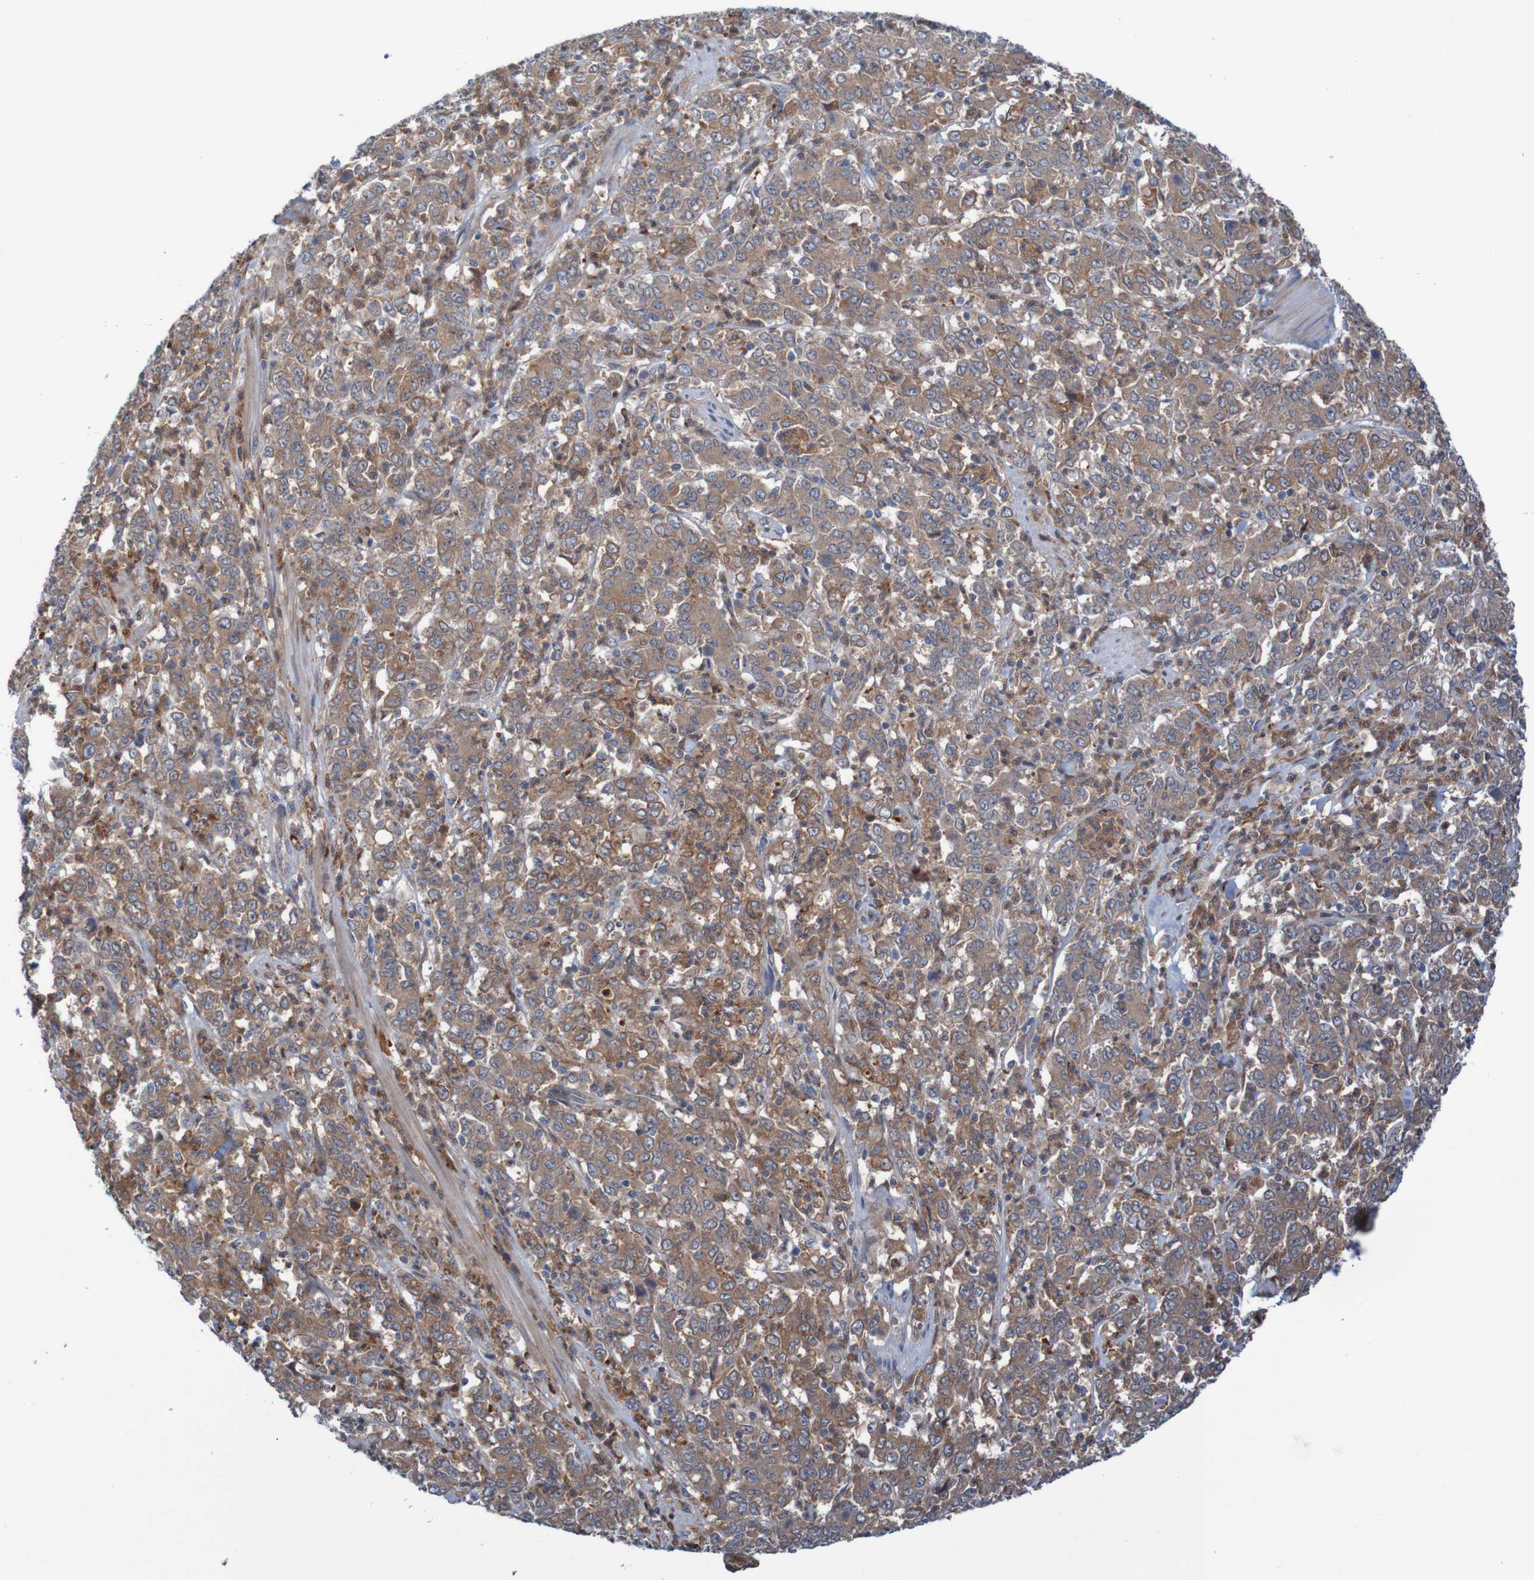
{"staining": {"intensity": "moderate", "quantity": ">75%", "location": "cytoplasmic/membranous"}, "tissue": "stomach cancer", "cell_type": "Tumor cells", "image_type": "cancer", "snomed": [{"axis": "morphology", "description": "Adenocarcinoma, NOS"}, {"axis": "topography", "description": "Stomach, lower"}], "caption": "Immunohistochemical staining of stomach adenocarcinoma exhibits medium levels of moderate cytoplasmic/membranous protein expression in about >75% of tumor cells. The staining is performed using DAB (3,3'-diaminobenzidine) brown chromogen to label protein expression. The nuclei are counter-stained blue using hematoxylin.", "gene": "ANGPT4", "patient": {"sex": "female", "age": 71}}